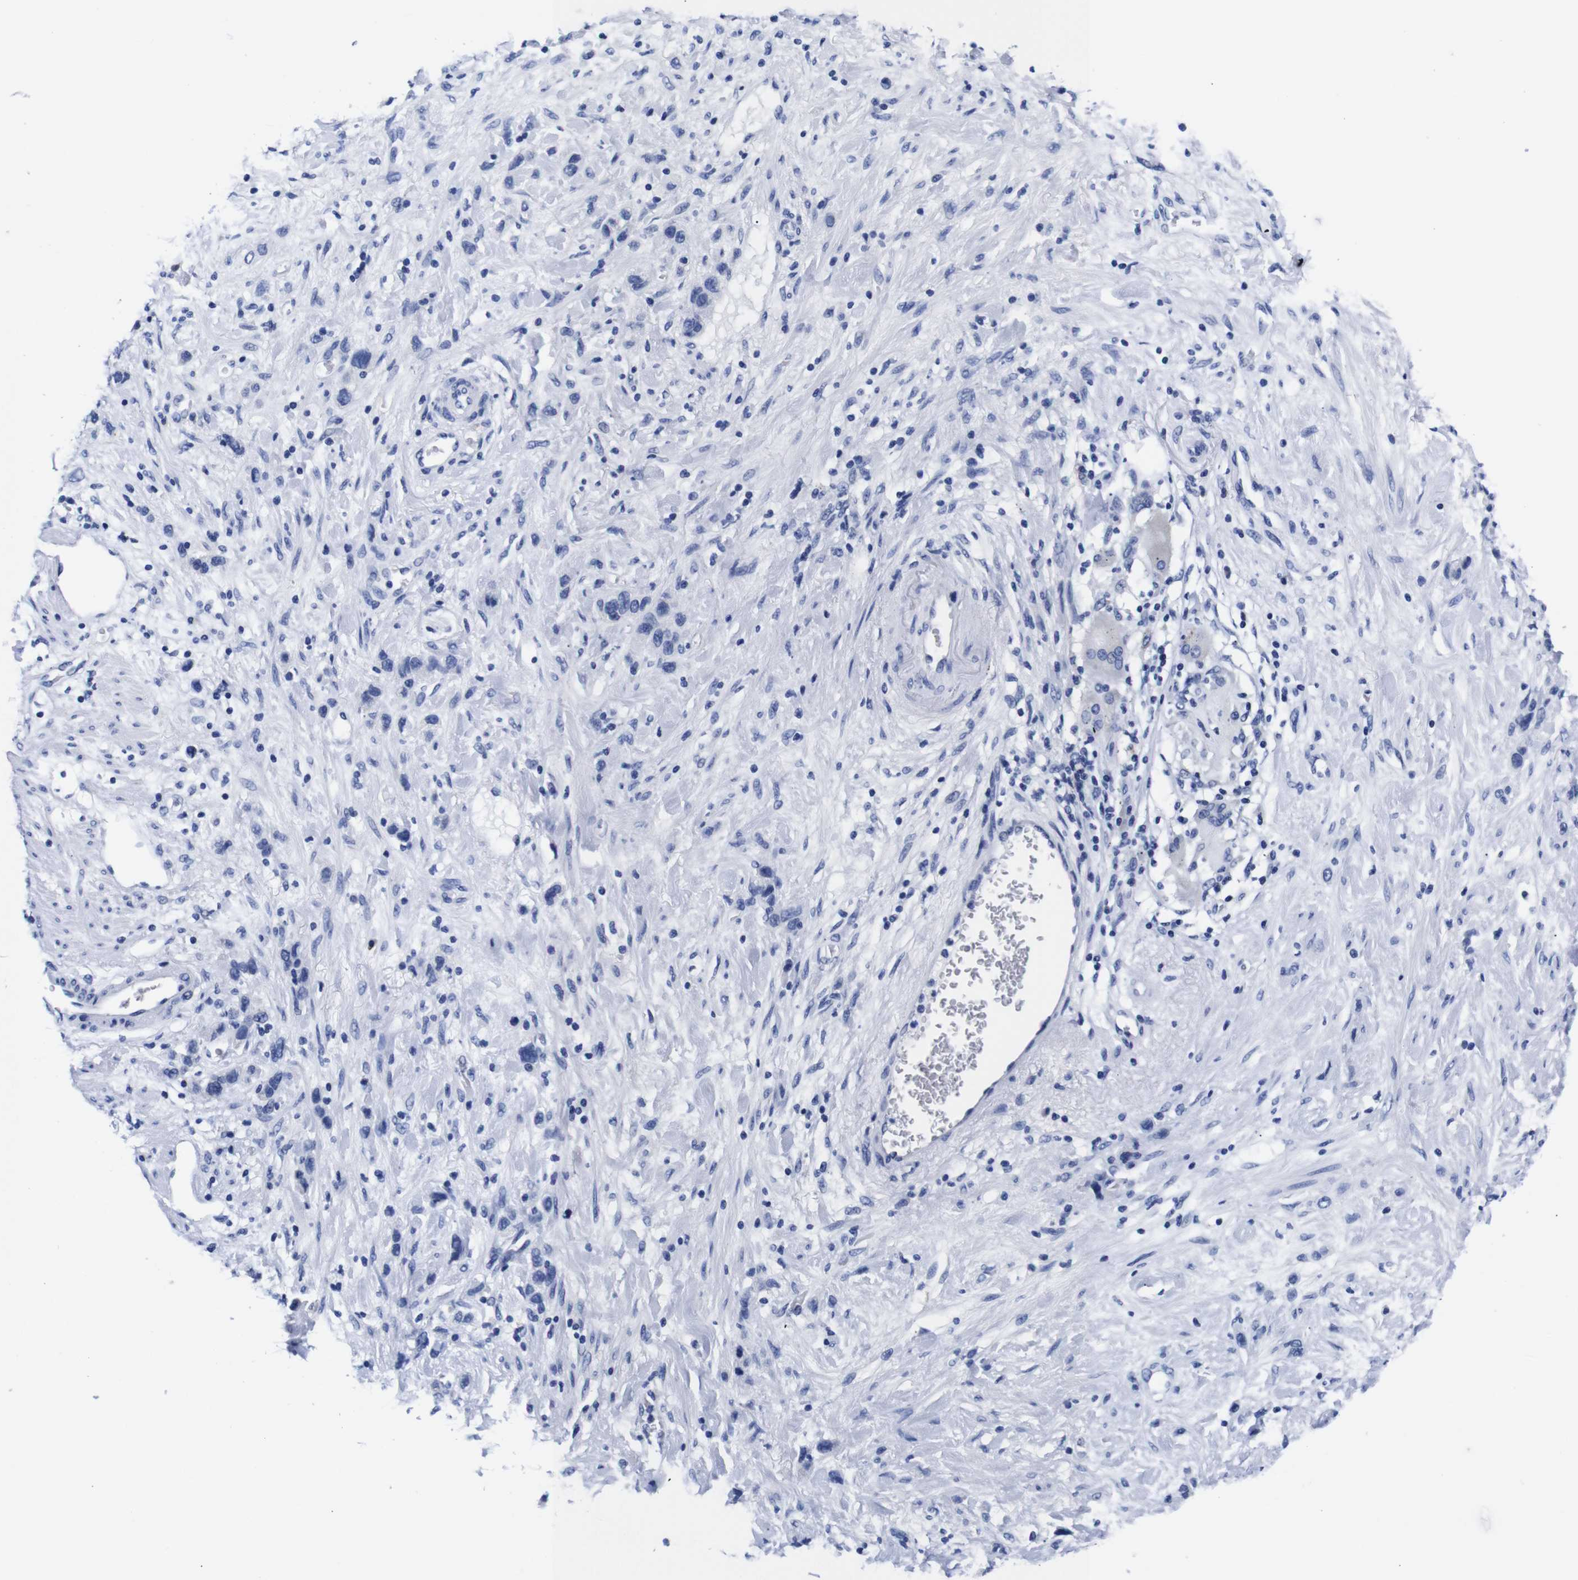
{"staining": {"intensity": "negative", "quantity": "none", "location": "none"}, "tissue": "stomach cancer", "cell_type": "Tumor cells", "image_type": "cancer", "snomed": [{"axis": "morphology", "description": "Adenocarcinoma, NOS"}, {"axis": "morphology", "description": "Adenocarcinoma, High grade"}, {"axis": "topography", "description": "Stomach, upper"}, {"axis": "topography", "description": "Stomach, lower"}], "caption": "Immunohistochemistry image of human adenocarcinoma (high-grade) (stomach) stained for a protein (brown), which reveals no positivity in tumor cells.", "gene": "CLEC4G", "patient": {"sex": "female", "age": 65}}